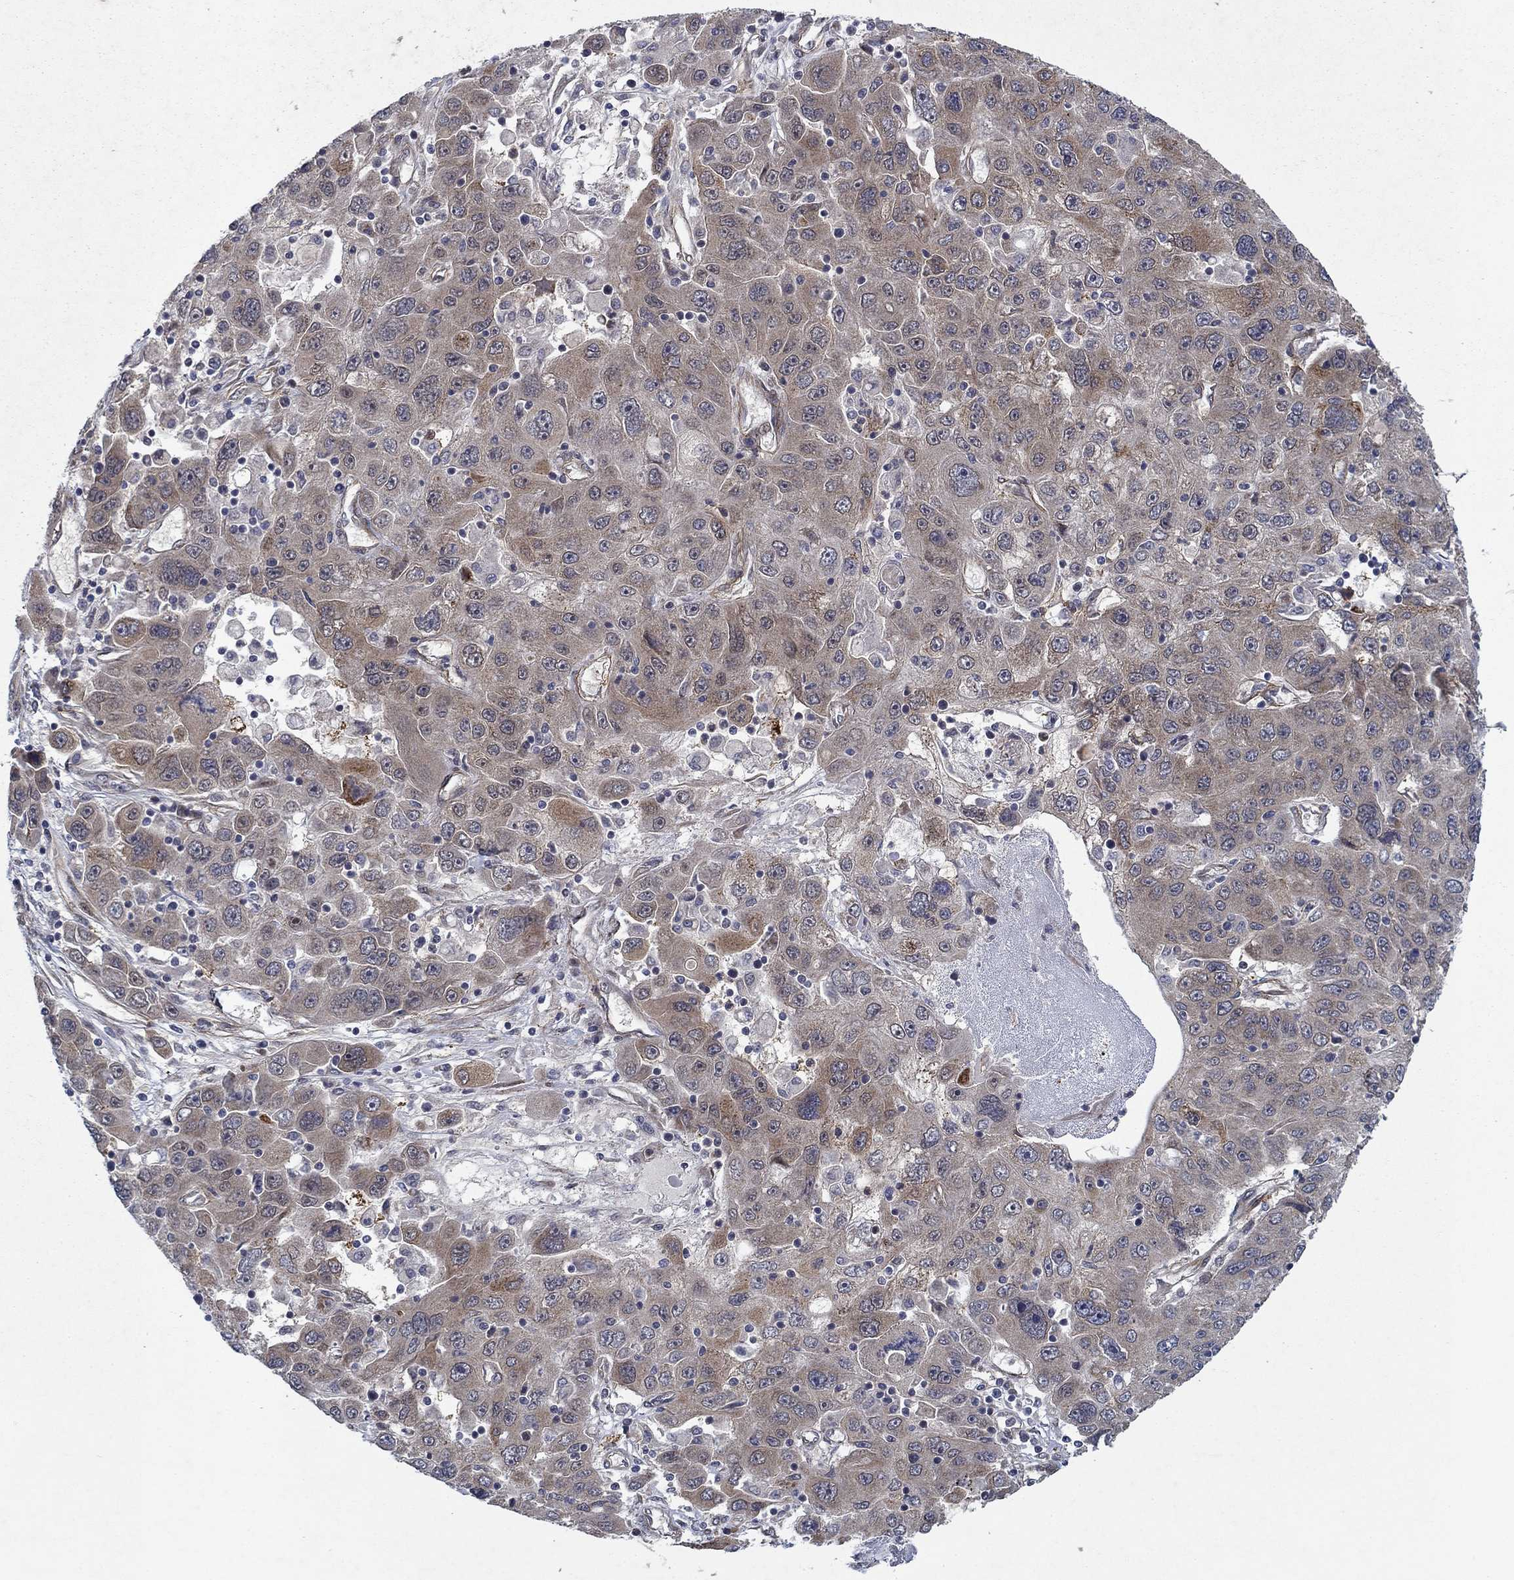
{"staining": {"intensity": "moderate", "quantity": "<25%", "location": "cytoplasmic/membranous"}, "tissue": "stomach cancer", "cell_type": "Tumor cells", "image_type": "cancer", "snomed": [{"axis": "morphology", "description": "Adenocarcinoma, NOS"}, {"axis": "topography", "description": "Stomach"}], "caption": "Immunohistochemical staining of human stomach cancer (adenocarcinoma) reveals moderate cytoplasmic/membranous protein positivity in approximately <25% of tumor cells.", "gene": "PRICKLE4", "patient": {"sex": "male", "age": 56}}